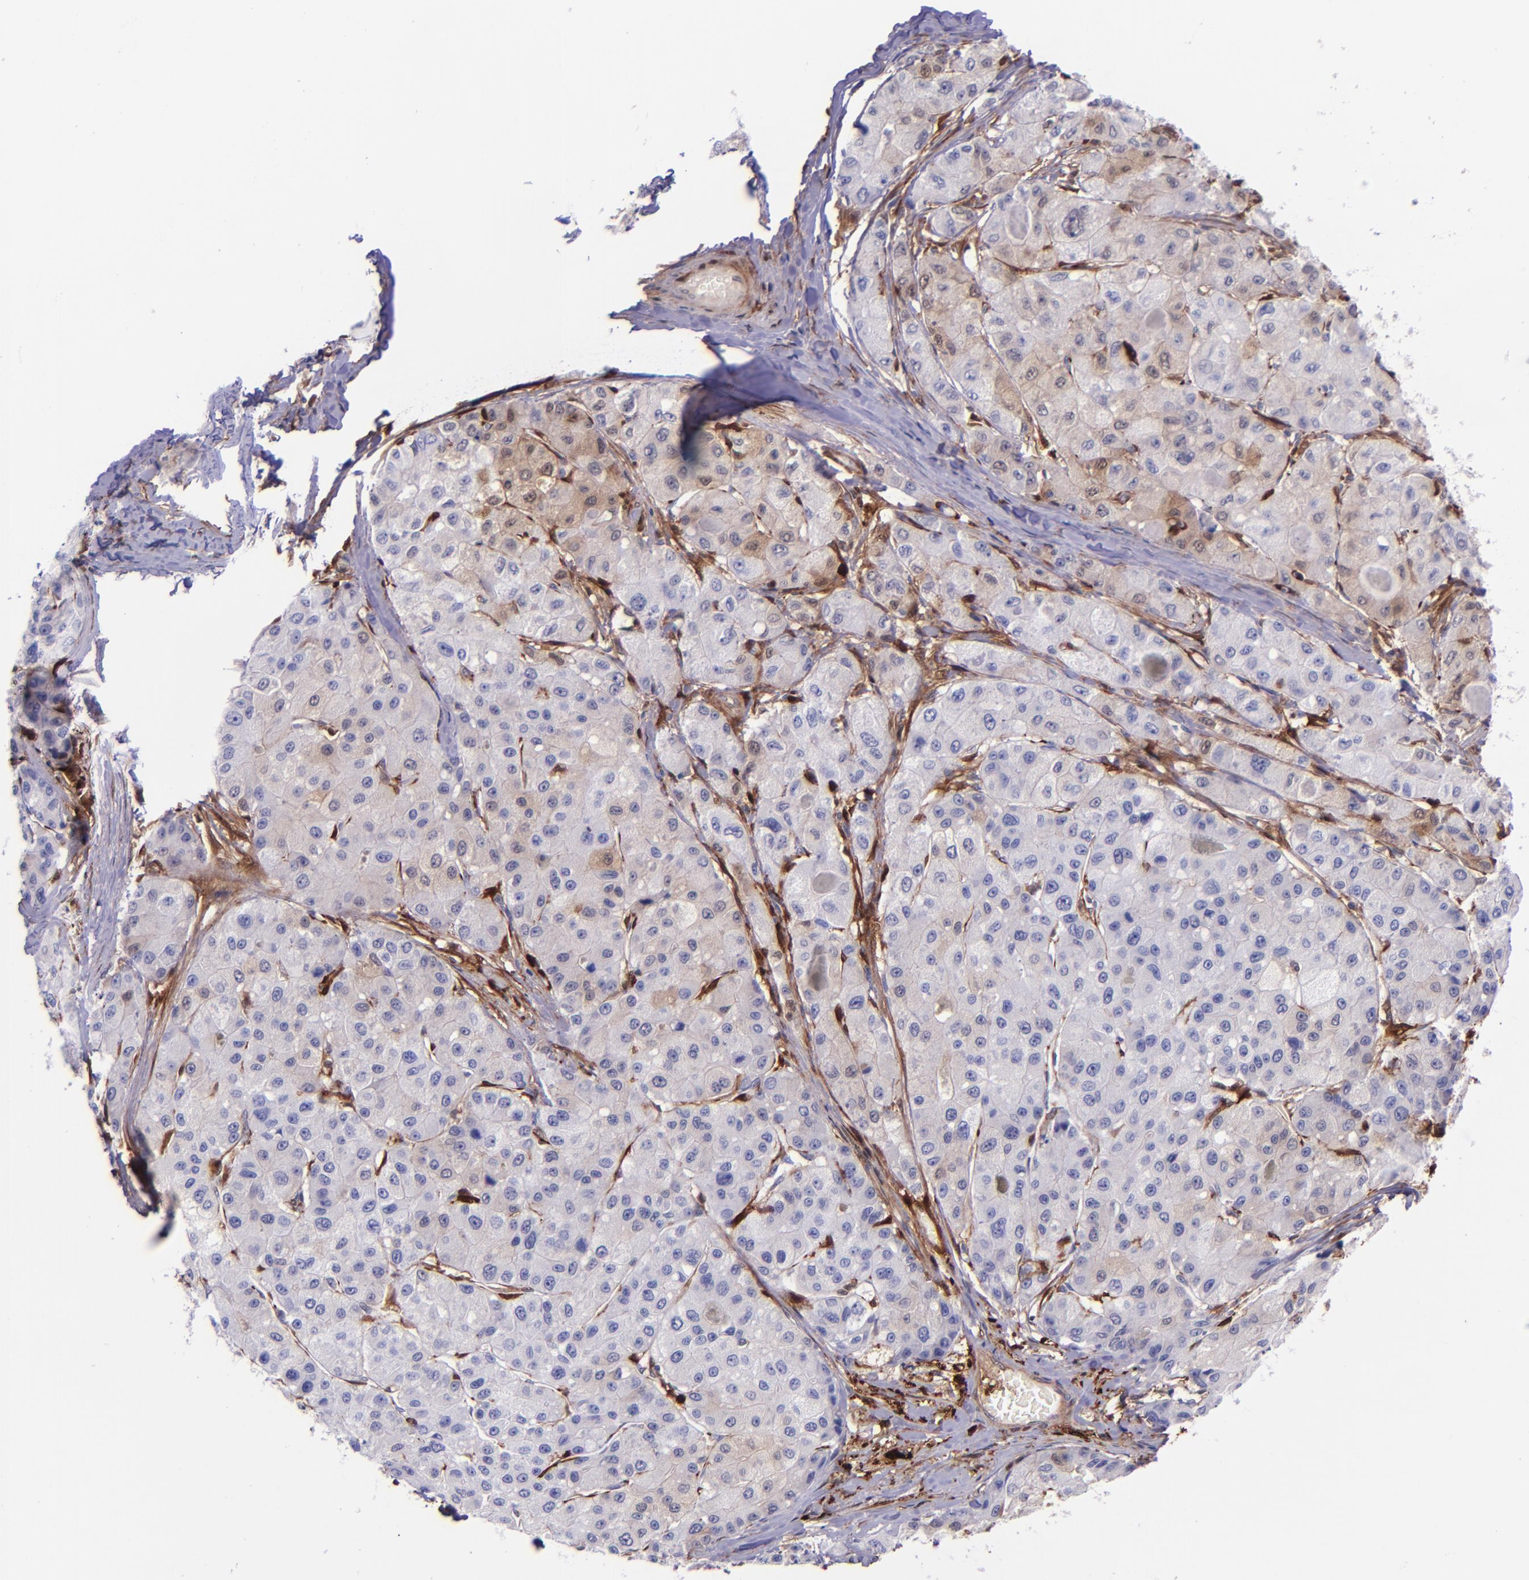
{"staining": {"intensity": "weak", "quantity": "<25%", "location": "cytoplasmic/membranous"}, "tissue": "liver cancer", "cell_type": "Tumor cells", "image_type": "cancer", "snomed": [{"axis": "morphology", "description": "Carcinoma, Hepatocellular, NOS"}, {"axis": "topography", "description": "Liver"}], "caption": "IHC micrograph of human liver hepatocellular carcinoma stained for a protein (brown), which demonstrates no staining in tumor cells.", "gene": "LGALS1", "patient": {"sex": "male", "age": 80}}